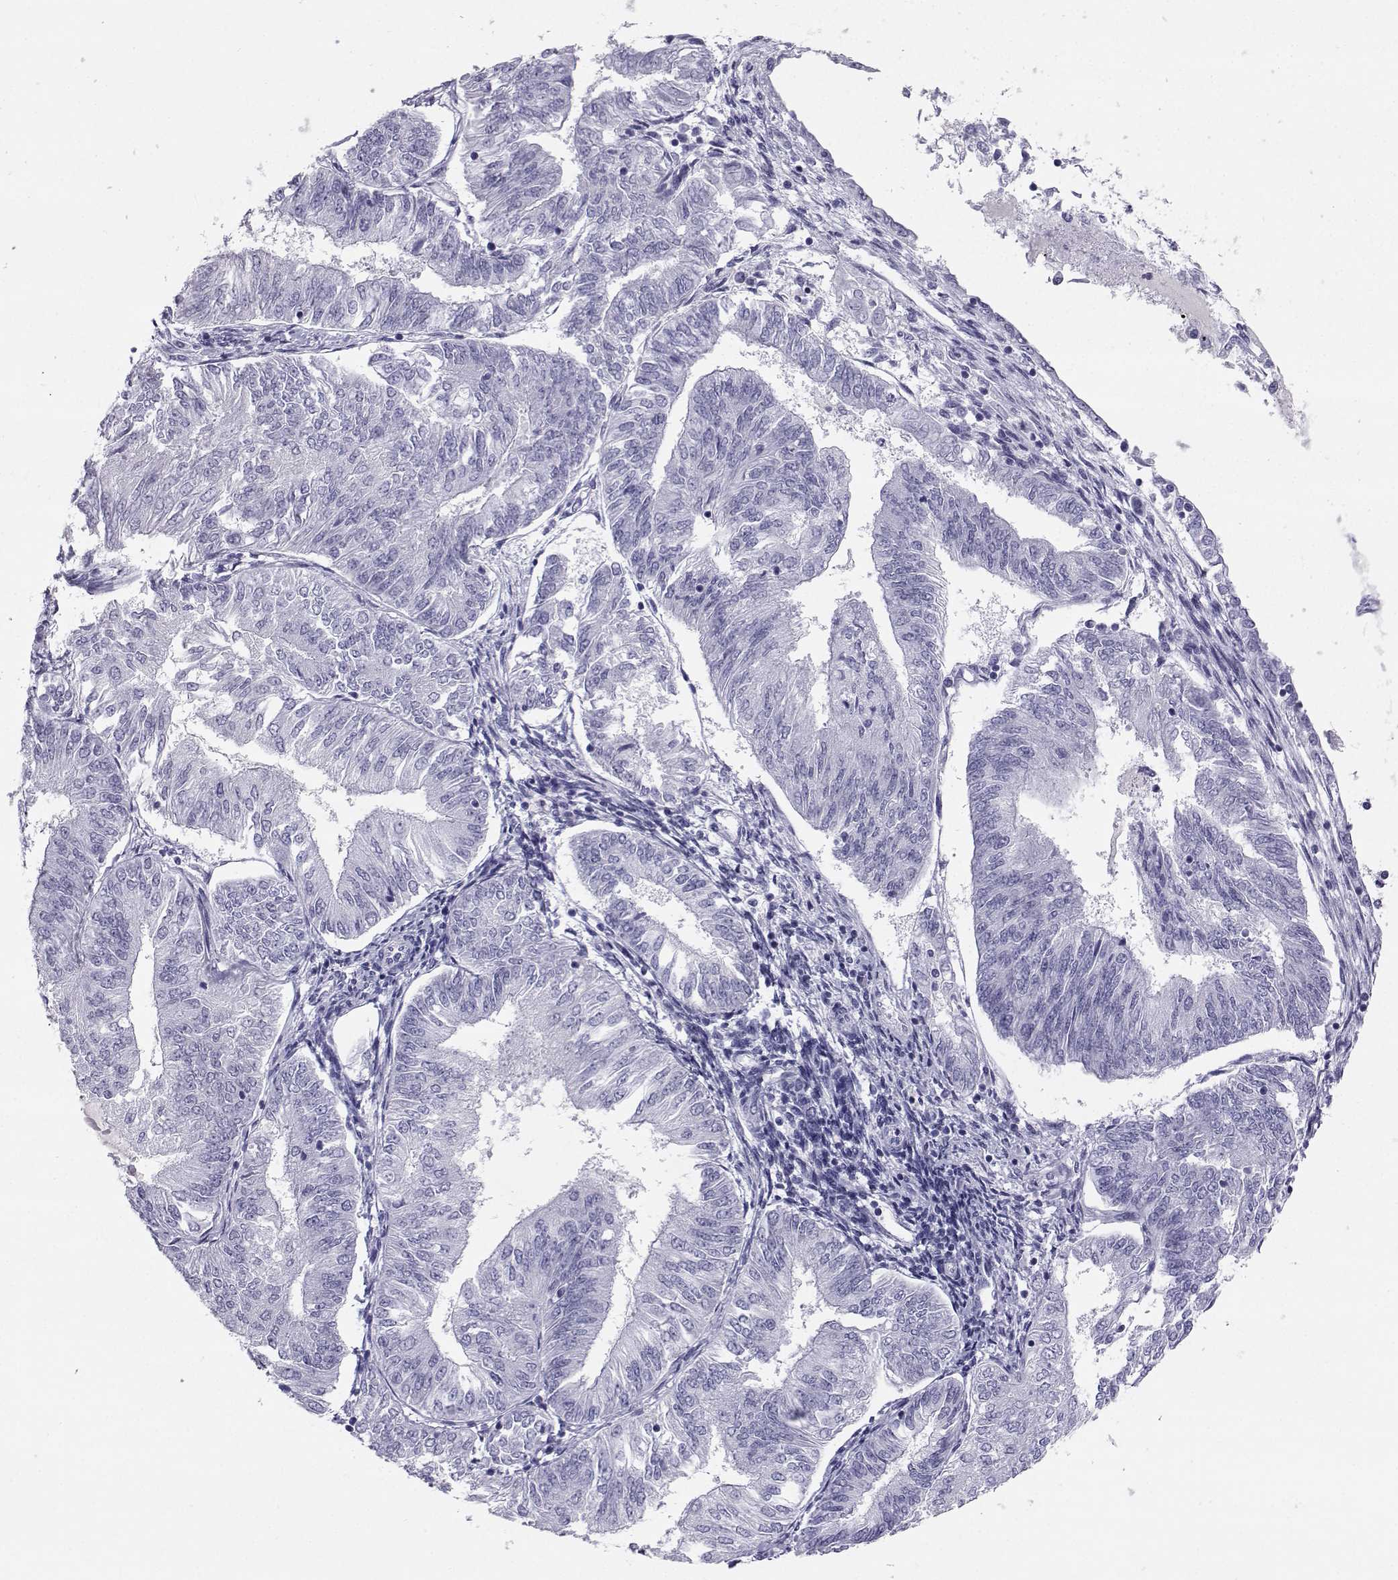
{"staining": {"intensity": "negative", "quantity": "none", "location": "none"}, "tissue": "endometrial cancer", "cell_type": "Tumor cells", "image_type": "cancer", "snomed": [{"axis": "morphology", "description": "Adenocarcinoma, NOS"}, {"axis": "topography", "description": "Endometrium"}], "caption": "Tumor cells are negative for brown protein staining in endometrial adenocarcinoma.", "gene": "SST", "patient": {"sex": "female", "age": 58}}